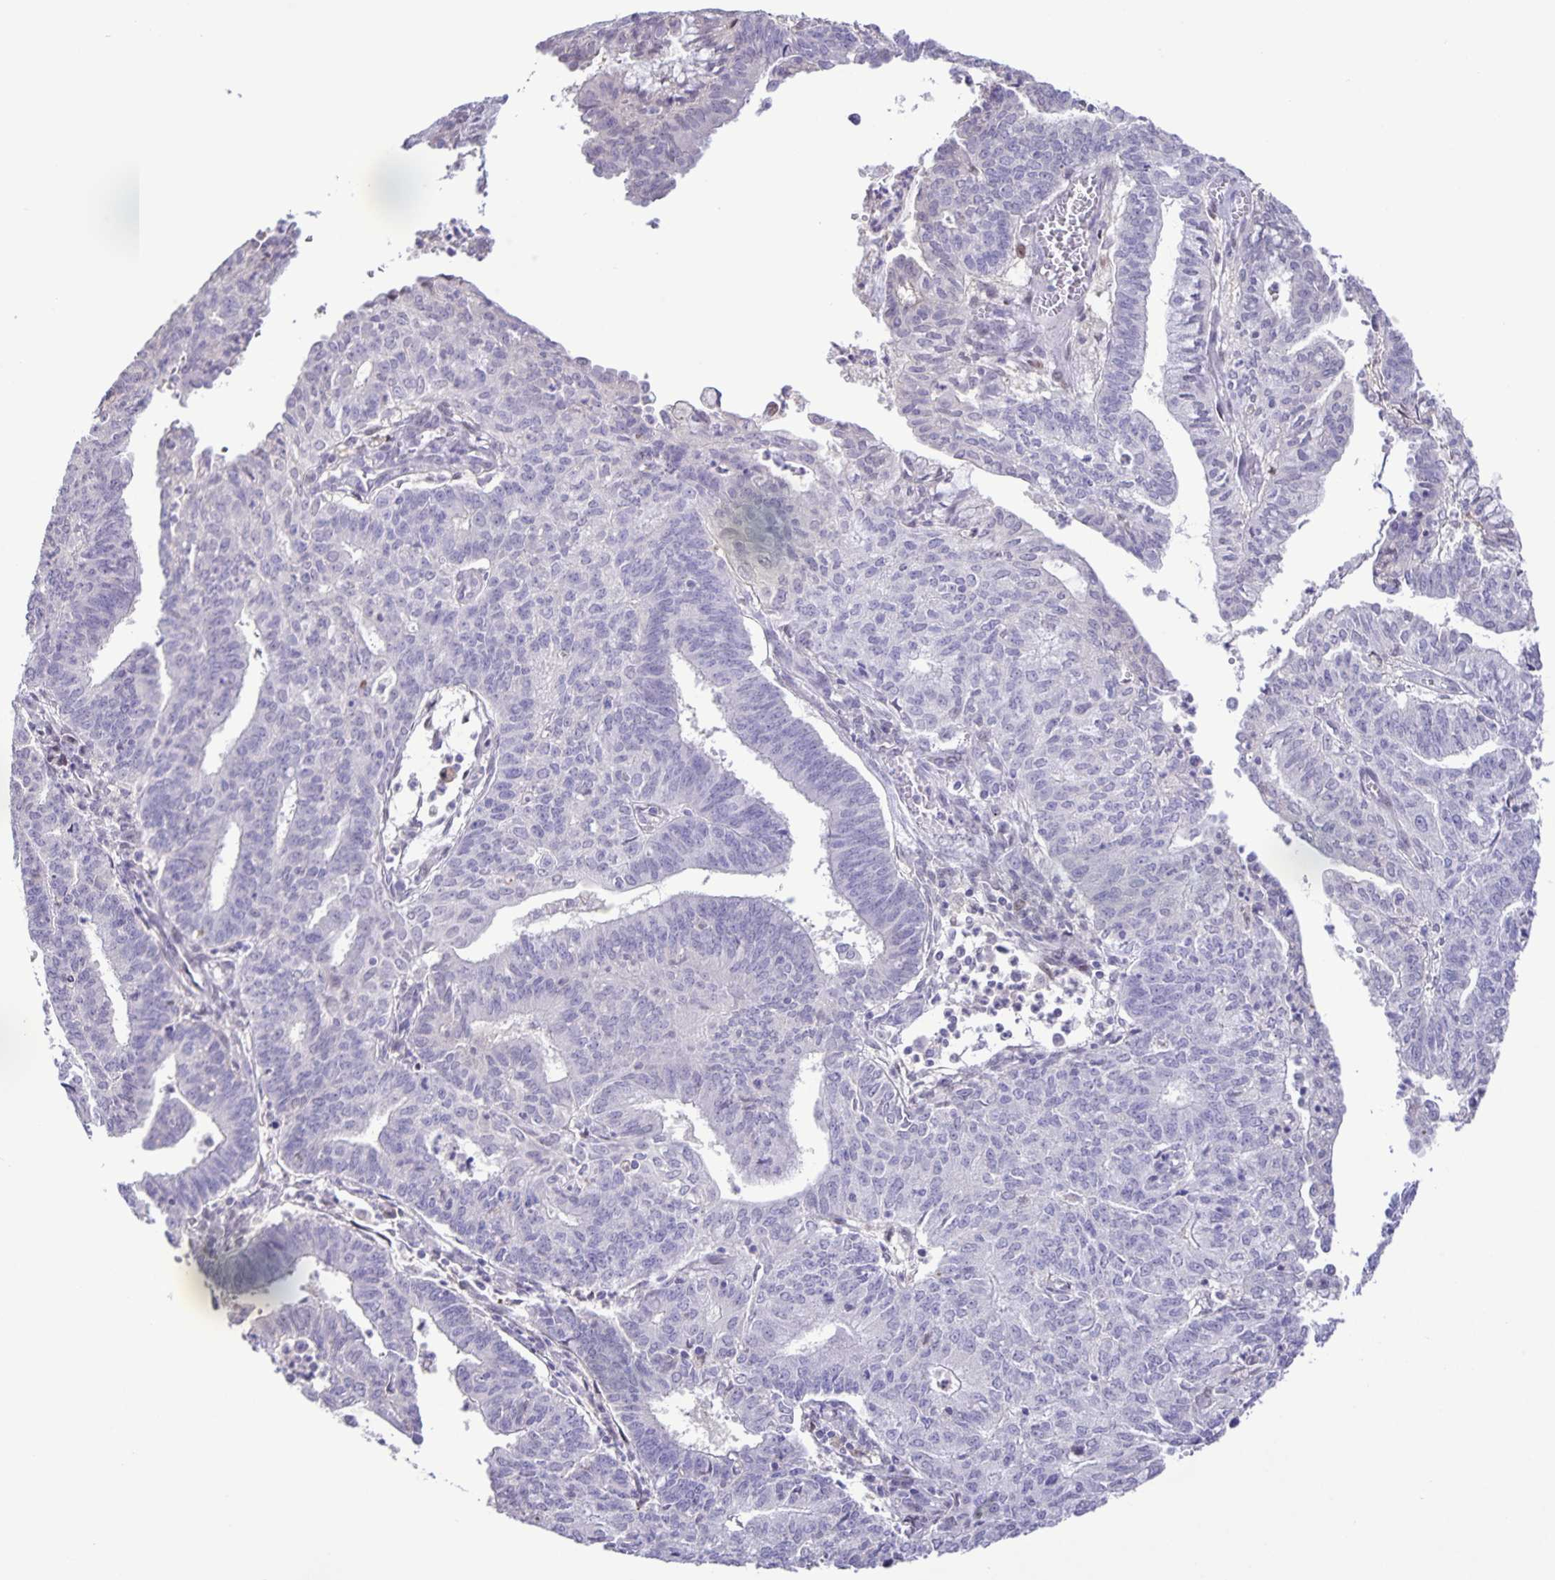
{"staining": {"intensity": "negative", "quantity": "none", "location": "none"}, "tissue": "endometrial cancer", "cell_type": "Tumor cells", "image_type": "cancer", "snomed": [{"axis": "morphology", "description": "Adenocarcinoma, NOS"}, {"axis": "topography", "description": "Endometrium"}], "caption": "Histopathology image shows no significant protein staining in tumor cells of endometrial adenocarcinoma.", "gene": "ONECUT2", "patient": {"sex": "female", "age": 61}}